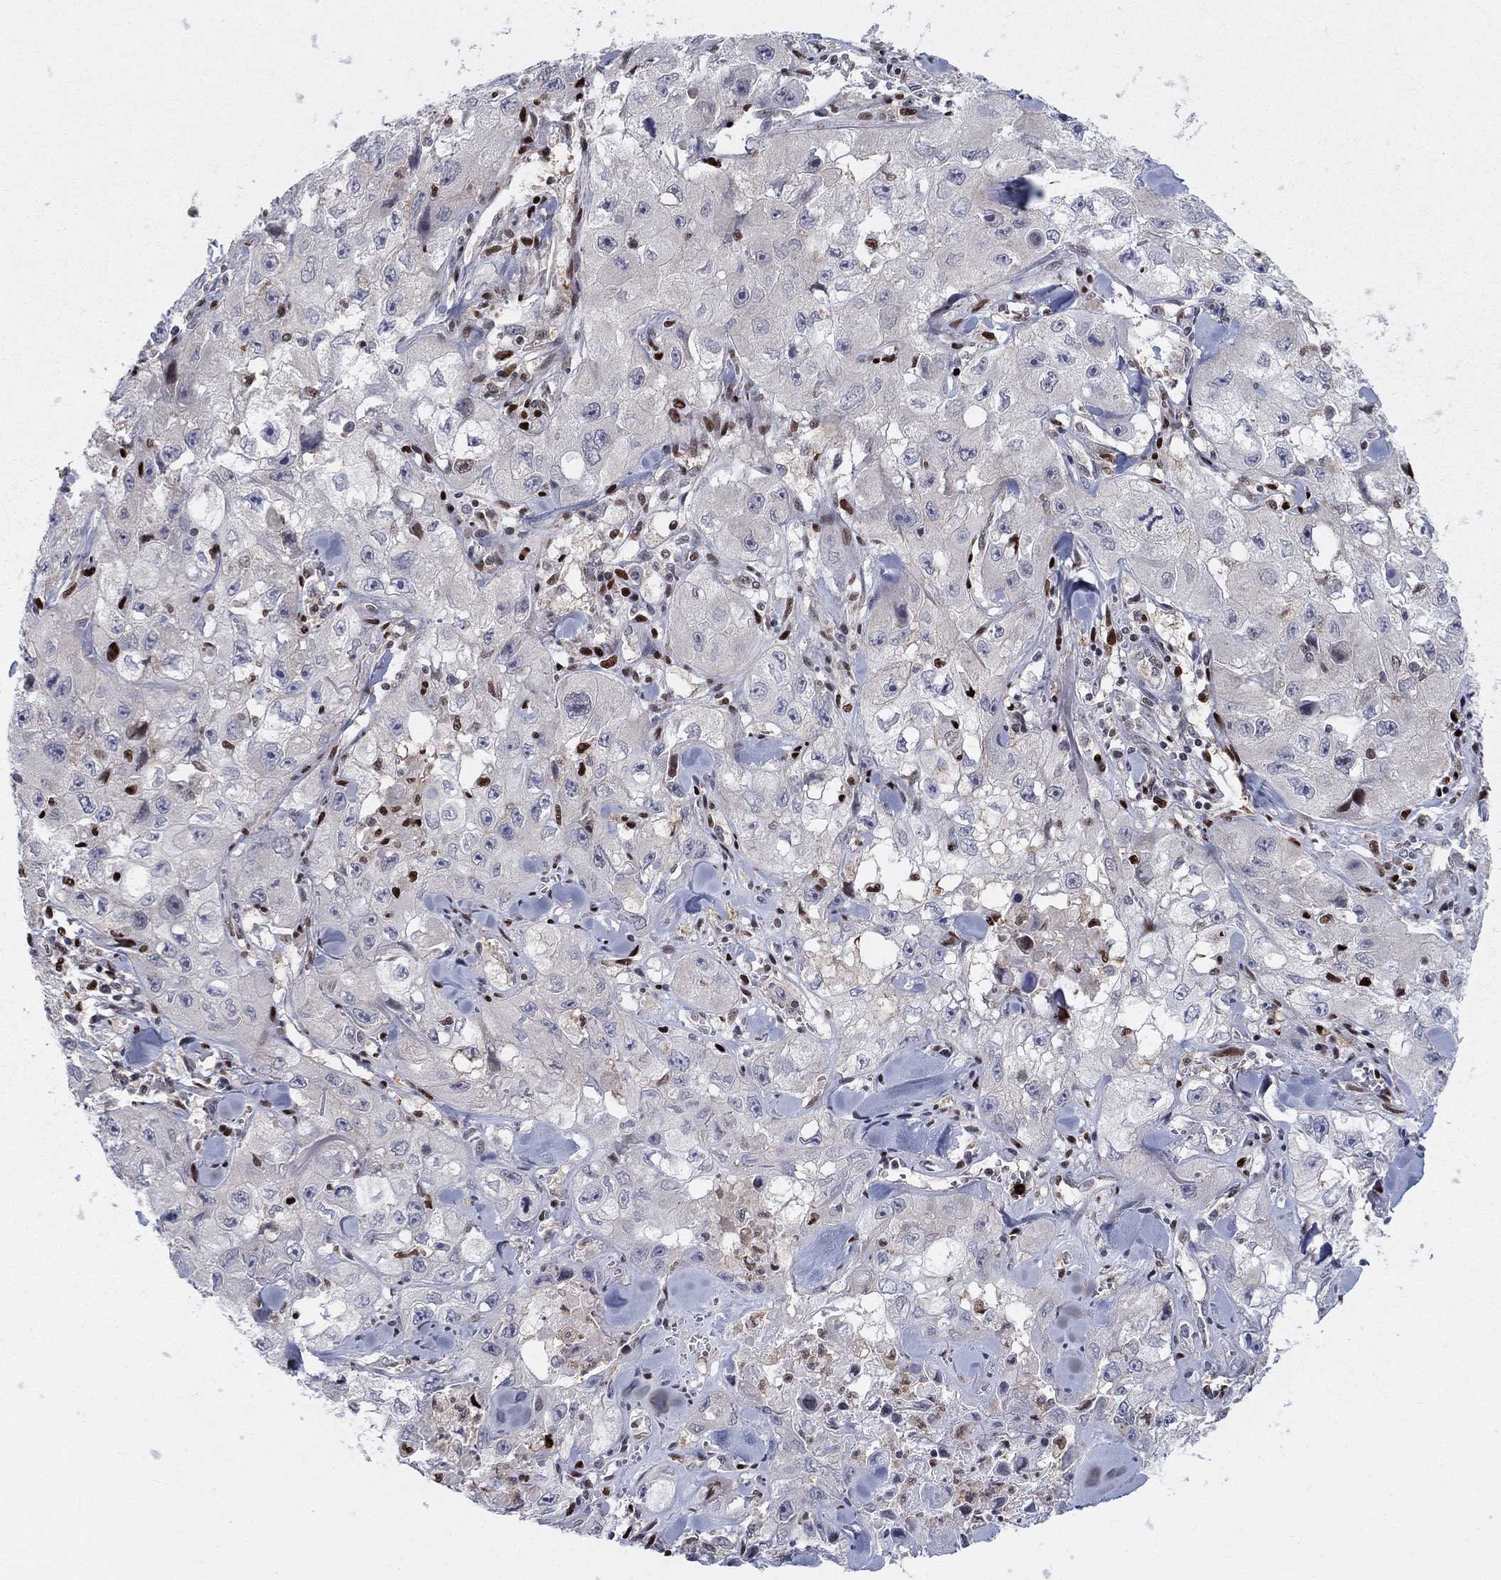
{"staining": {"intensity": "negative", "quantity": "none", "location": "none"}, "tissue": "skin cancer", "cell_type": "Tumor cells", "image_type": "cancer", "snomed": [{"axis": "morphology", "description": "Squamous cell carcinoma, NOS"}, {"axis": "topography", "description": "Skin"}, {"axis": "topography", "description": "Subcutis"}], "caption": "Tumor cells are negative for brown protein staining in skin cancer (squamous cell carcinoma).", "gene": "ZNHIT3", "patient": {"sex": "male", "age": 73}}